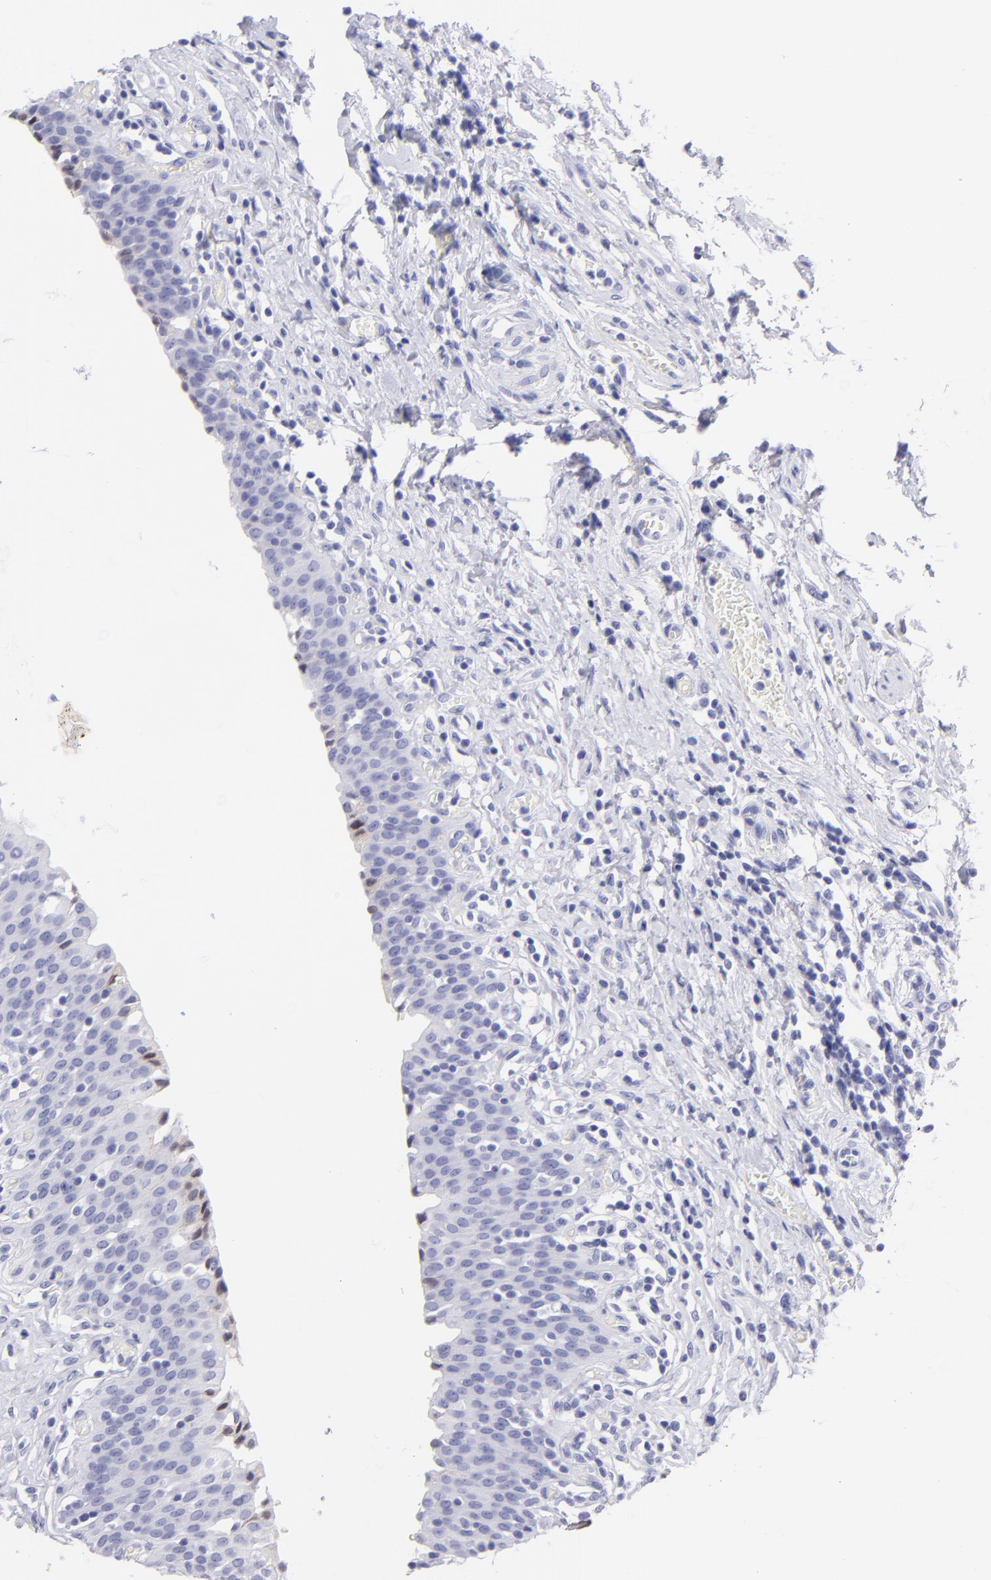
{"staining": {"intensity": "negative", "quantity": "none", "location": "none"}, "tissue": "urinary bladder", "cell_type": "Urothelial cells", "image_type": "normal", "snomed": [{"axis": "morphology", "description": "Normal tissue, NOS"}, {"axis": "topography", "description": "Urinary bladder"}], "caption": "IHC of normal human urinary bladder shows no staining in urothelial cells. (Stains: DAB immunohistochemistry (IHC) with hematoxylin counter stain, Microscopy: brightfield microscopy at high magnification).", "gene": "PIP", "patient": {"sex": "male", "age": 51}}